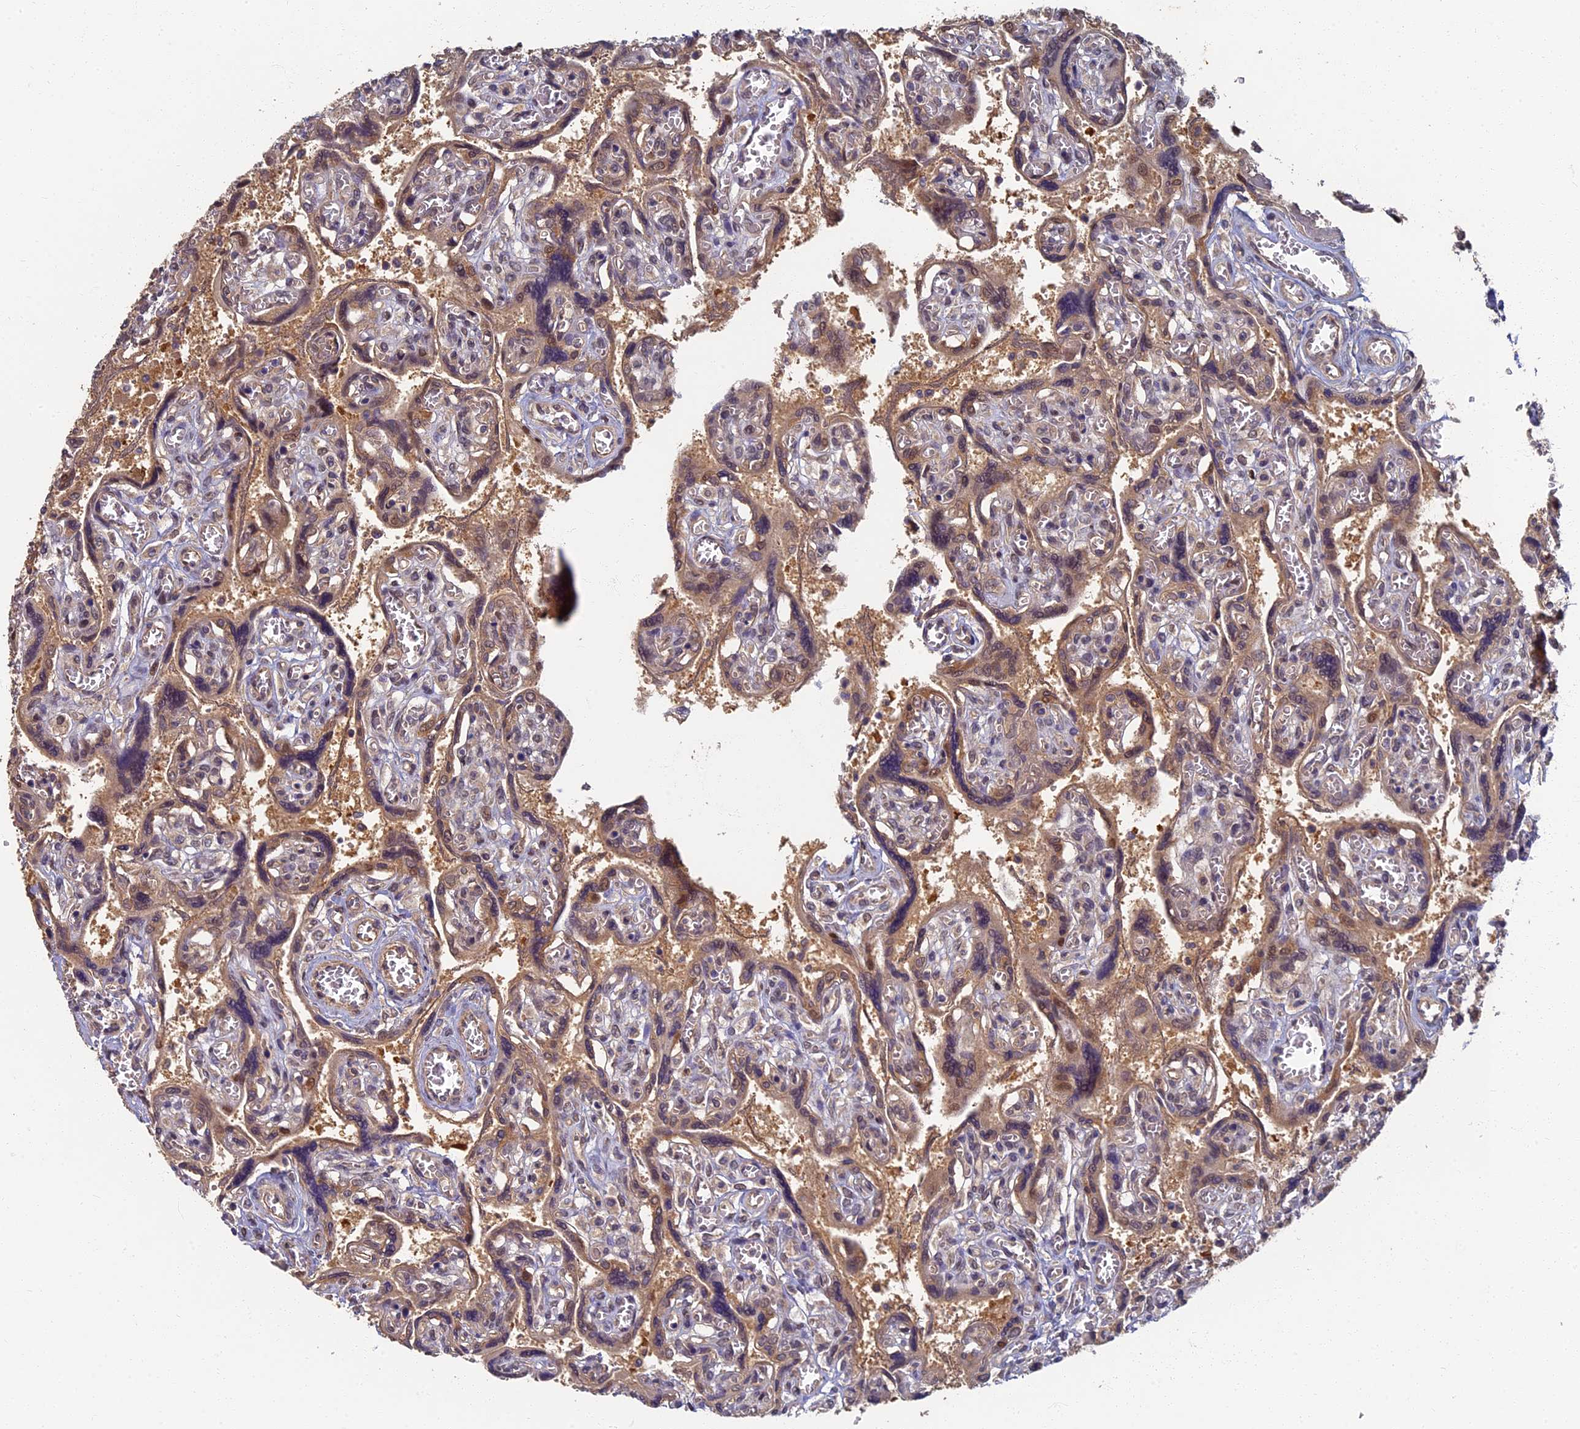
{"staining": {"intensity": "weak", "quantity": "25%-75%", "location": "cytoplasmic/membranous,nuclear"}, "tissue": "placenta", "cell_type": "Trophoblastic cells", "image_type": "normal", "snomed": [{"axis": "morphology", "description": "Normal tissue, NOS"}, {"axis": "topography", "description": "Placenta"}], "caption": "Brown immunohistochemical staining in benign human placenta reveals weak cytoplasmic/membranous,nuclear positivity in approximately 25%-75% of trophoblastic cells. The staining was performed using DAB, with brown indicating positive protein expression. Nuclei are stained blue with hematoxylin.", "gene": "RSPH3", "patient": {"sex": "female", "age": 39}}